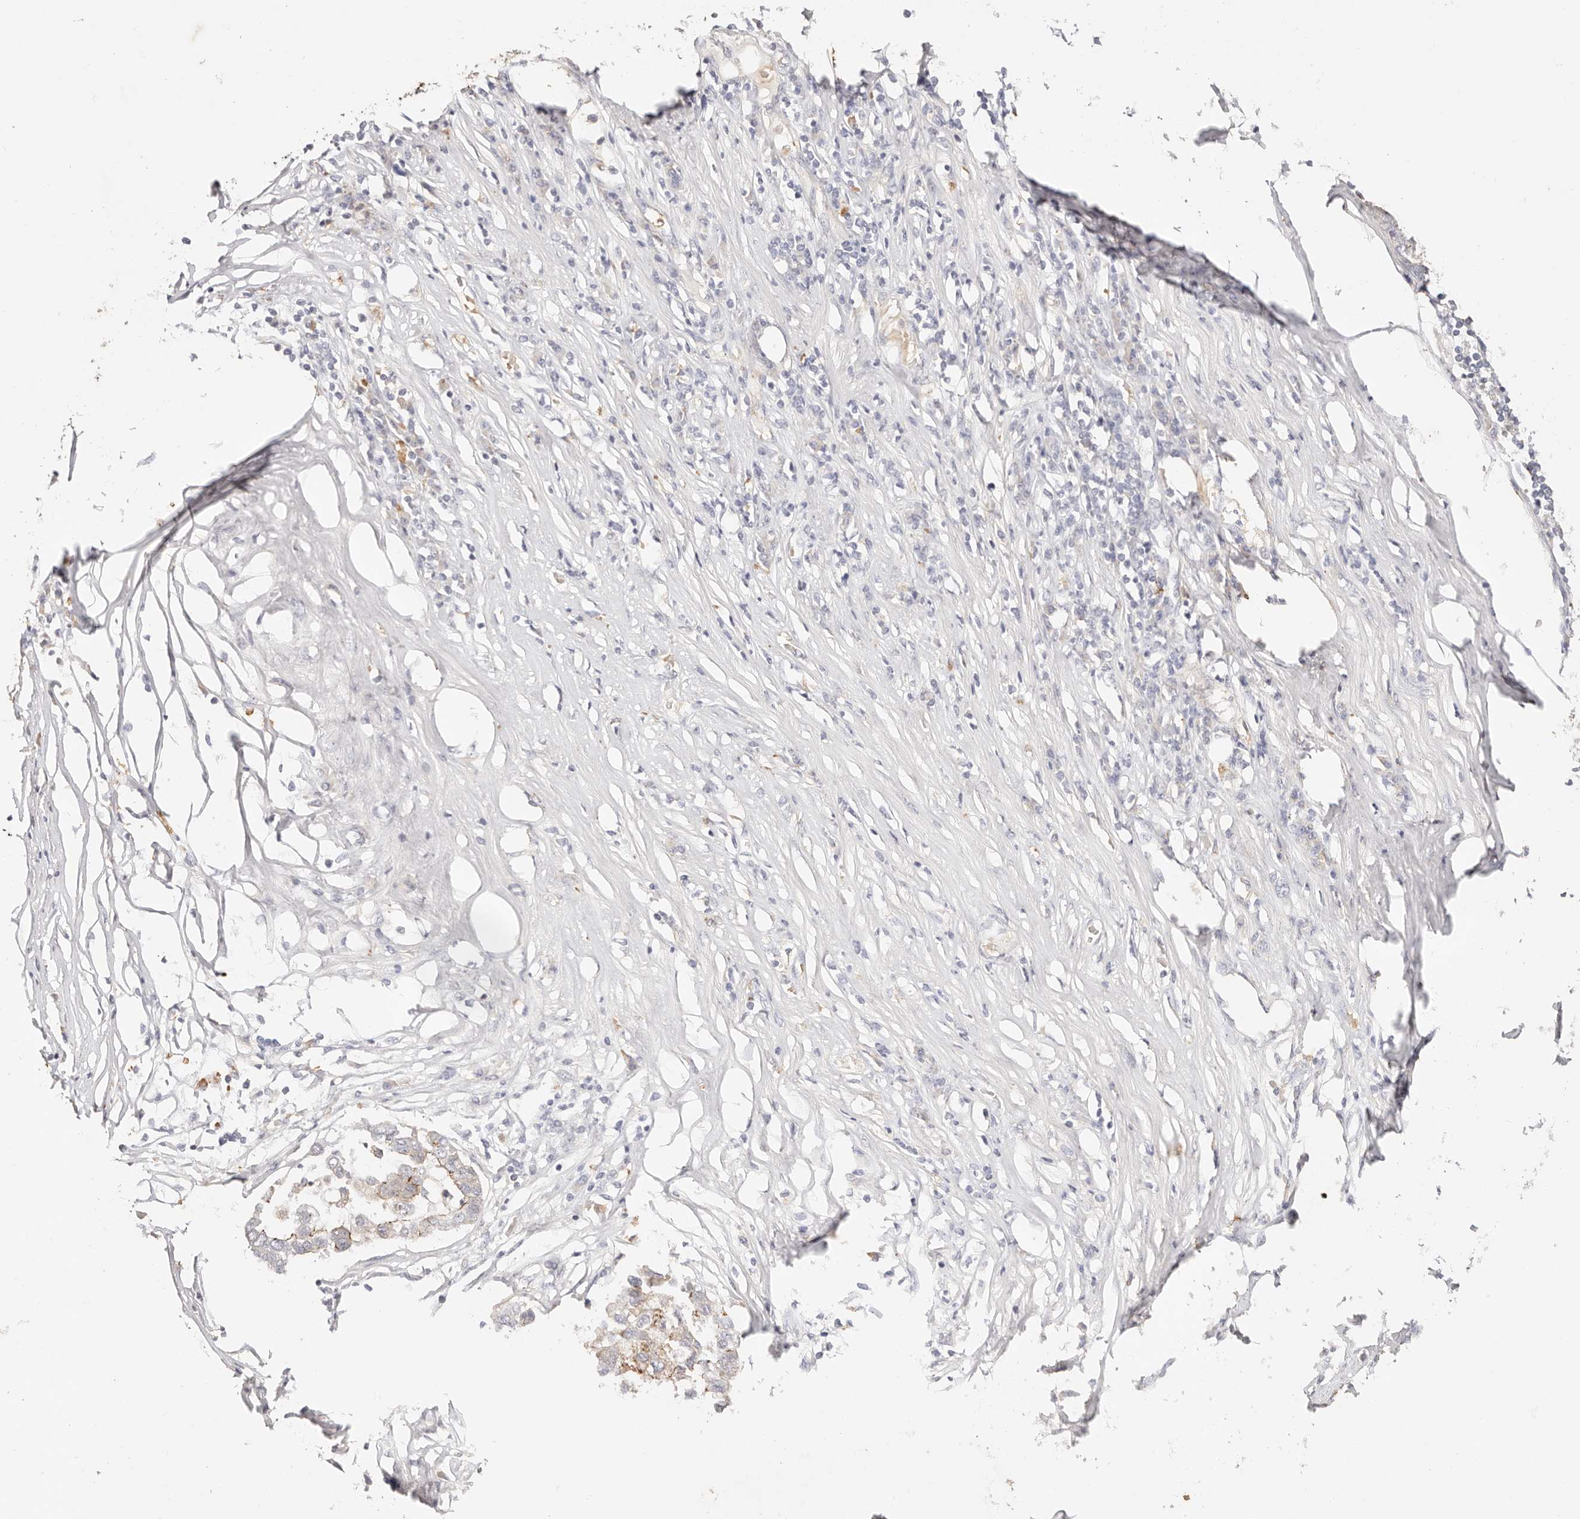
{"staining": {"intensity": "weak", "quantity": "<25%", "location": "cytoplasmic/membranous"}, "tissue": "pancreatic cancer", "cell_type": "Tumor cells", "image_type": "cancer", "snomed": [{"axis": "morphology", "description": "Adenocarcinoma, NOS"}, {"axis": "topography", "description": "Pancreas"}], "caption": "The histopathology image reveals no staining of tumor cells in adenocarcinoma (pancreatic).", "gene": "CXADR", "patient": {"sex": "female", "age": 61}}